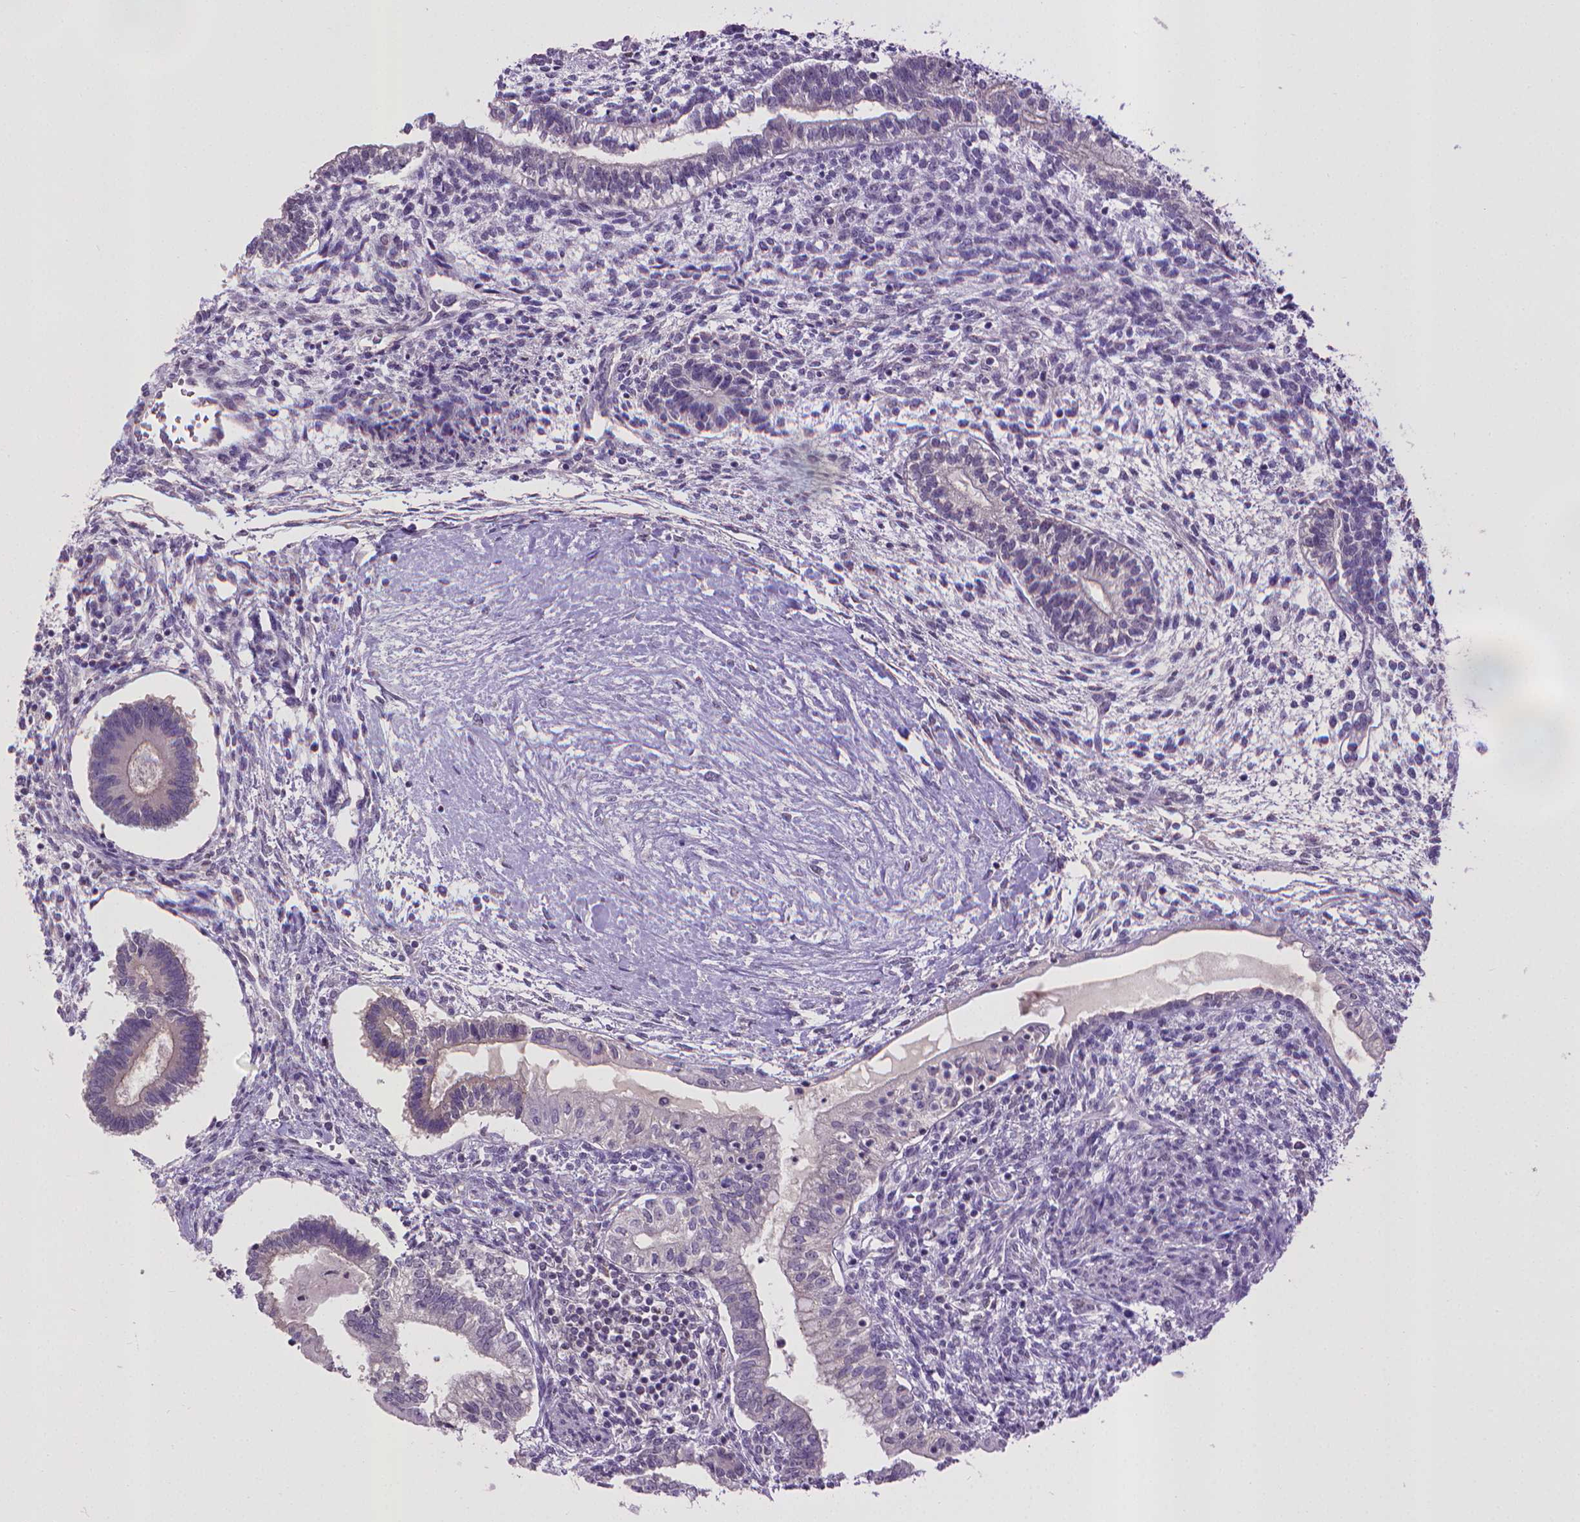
{"staining": {"intensity": "negative", "quantity": "none", "location": "none"}, "tissue": "testis cancer", "cell_type": "Tumor cells", "image_type": "cancer", "snomed": [{"axis": "morphology", "description": "Carcinoma, Embryonal, NOS"}, {"axis": "topography", "description": "Testis"}], "caption": "Testis embryonal carcinoma was stained to show a protein in brown. There is no significant positivity in tumor cells.", "gene": "KMO", "patient": {"sex": "male", "age": 37}}